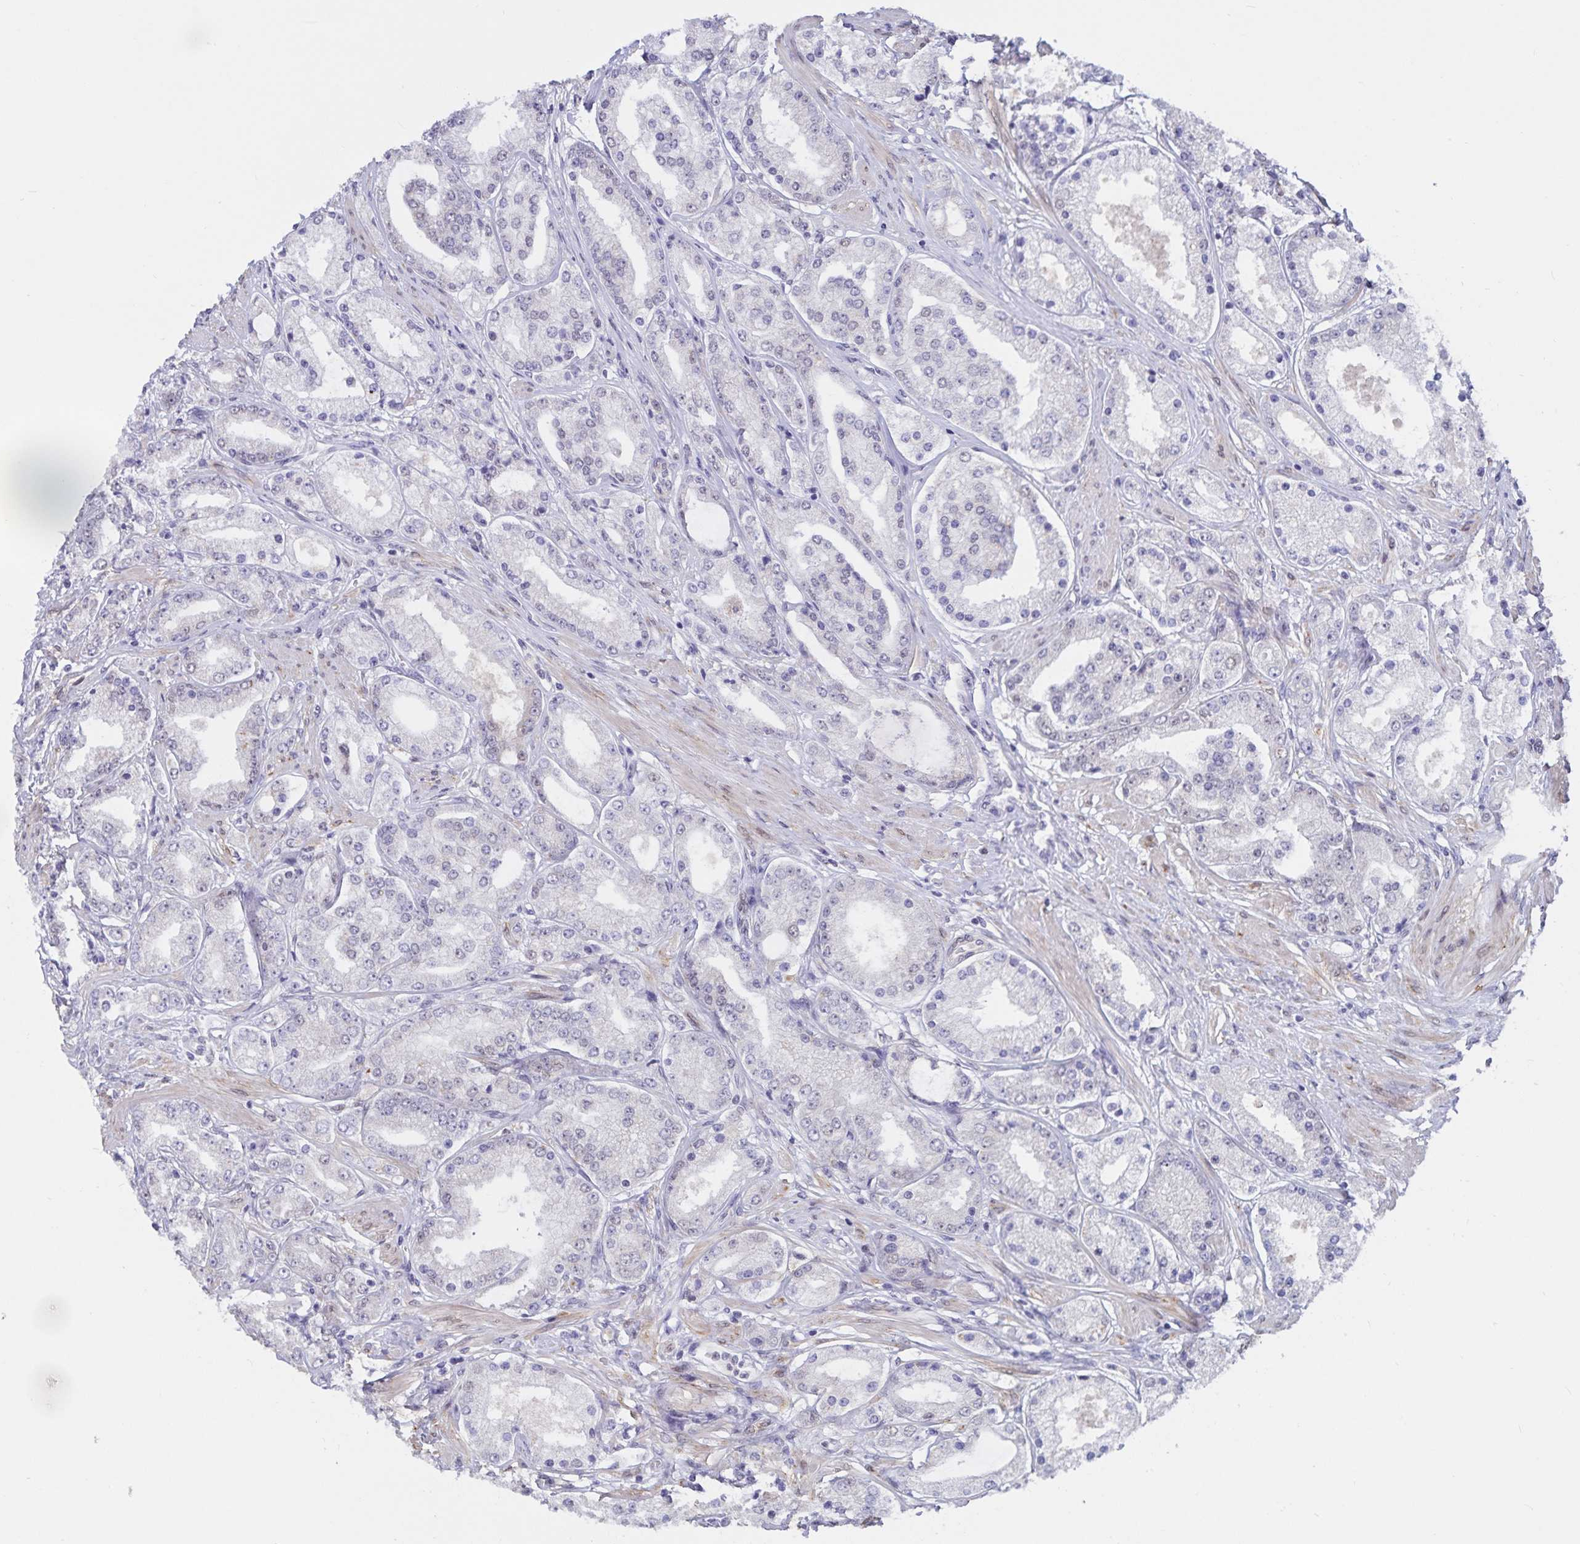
{"staining": {"intensity": "negative", "quantity": "none", "location": "none"}, "tissue": "prostate cancer", "cell_type": "Tumor cells", "image_type": "cancer", "snomed": [{"axis": "morphology", "description": "Adenocarcinoma, High grade"}, {"axis": "topography", "description": "Prostate"}], "caption": "This is an IHC histopathology image of prostate cancer. There is no staining in tumor cells.", "gene": "ATP2A2", "patient": {"sex": "male", "age": 67}}